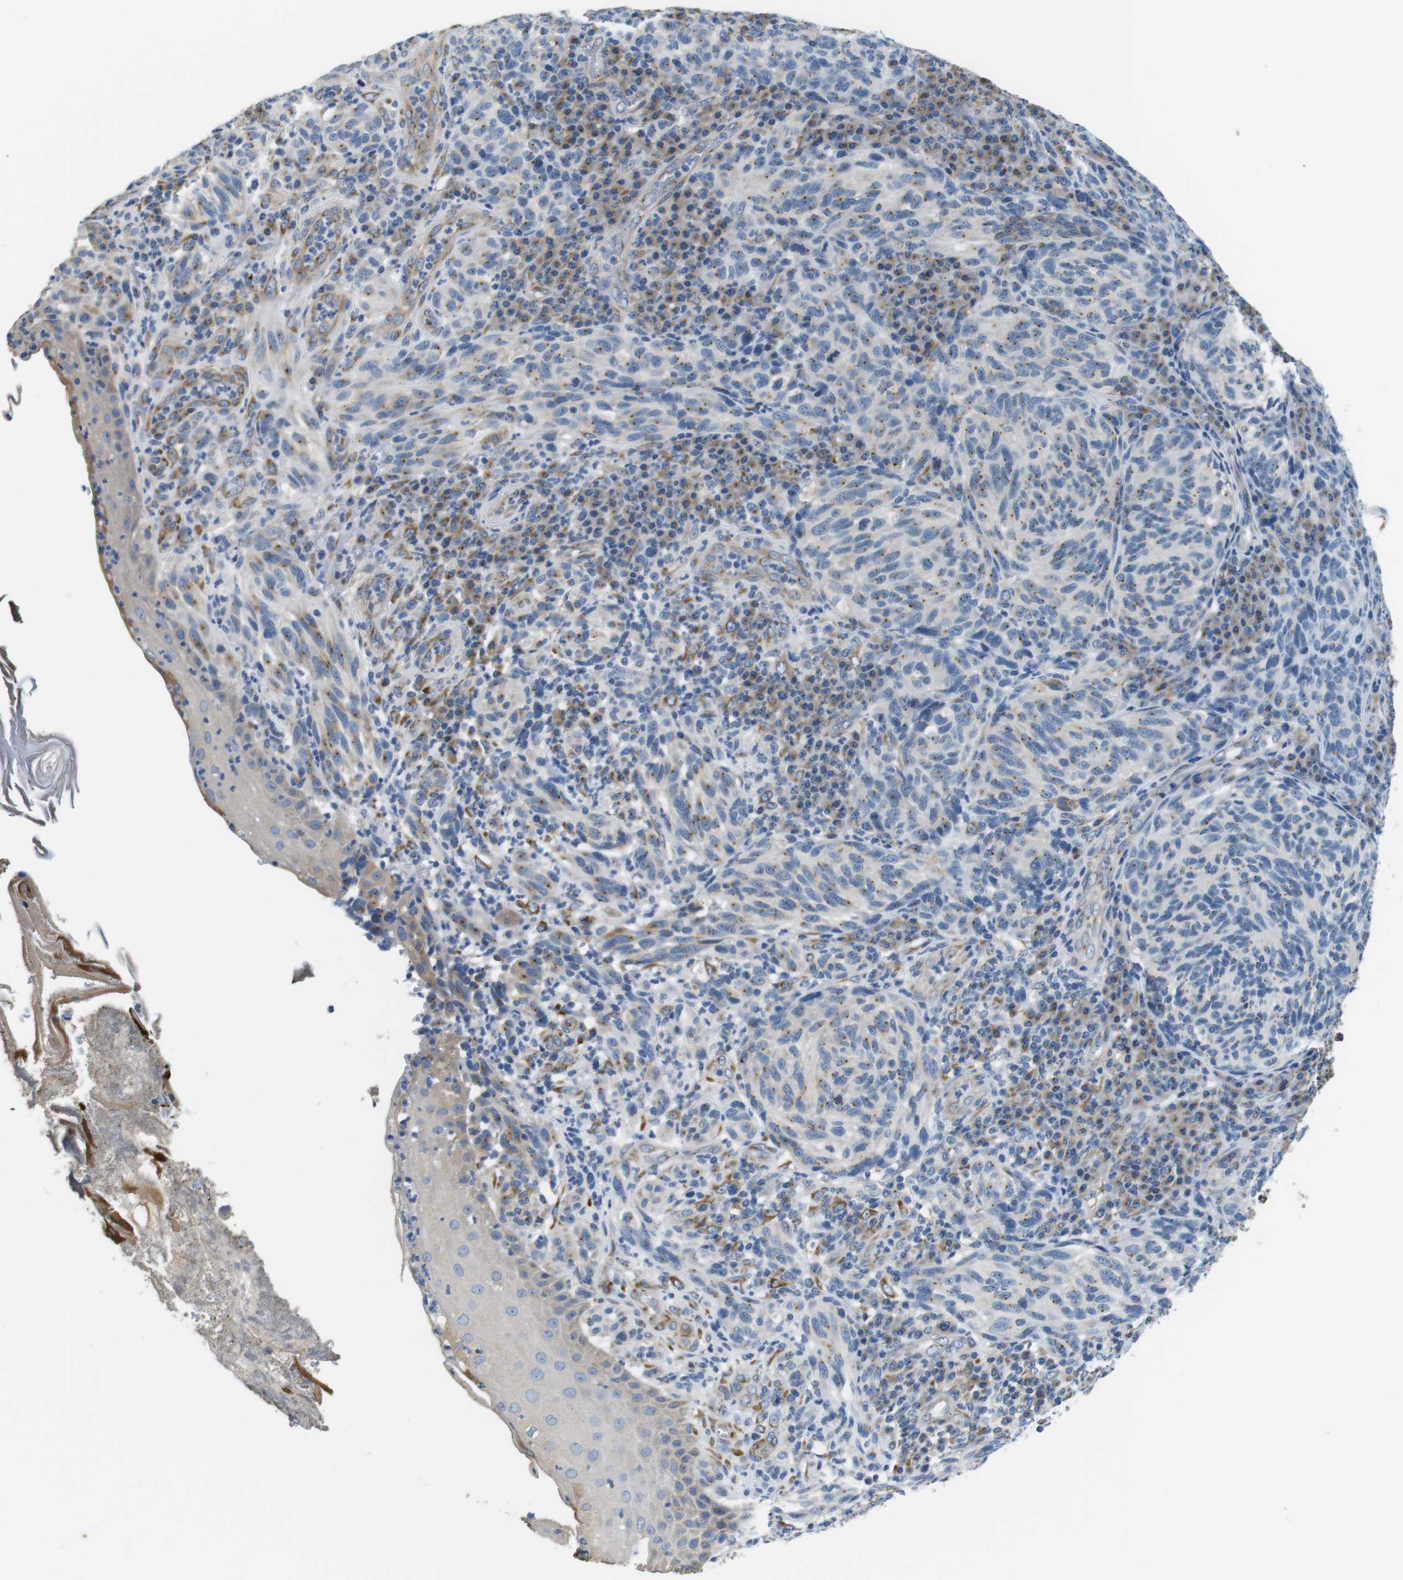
{"staining": {"intensity": "moderate", "quantity": "25%-75%", "location": "cytoplasmic/membranous"}, "tissue": "melanoma", "cell_type": "Tumor cells", "image_type": "cancer", "snomed": [{"axis": "morphology", "description": "Malignant melanoma, NOS"}, {"axis": "topography", "description": "Skin"}], "caption": "Tumor cells display medium levels of moderate cytoplasmic/membranous positivity in approximately 25%-75% of cells in human melanoma.", "gene": "UNC5CL", "patient": {"sex": "female", "age": 73}}